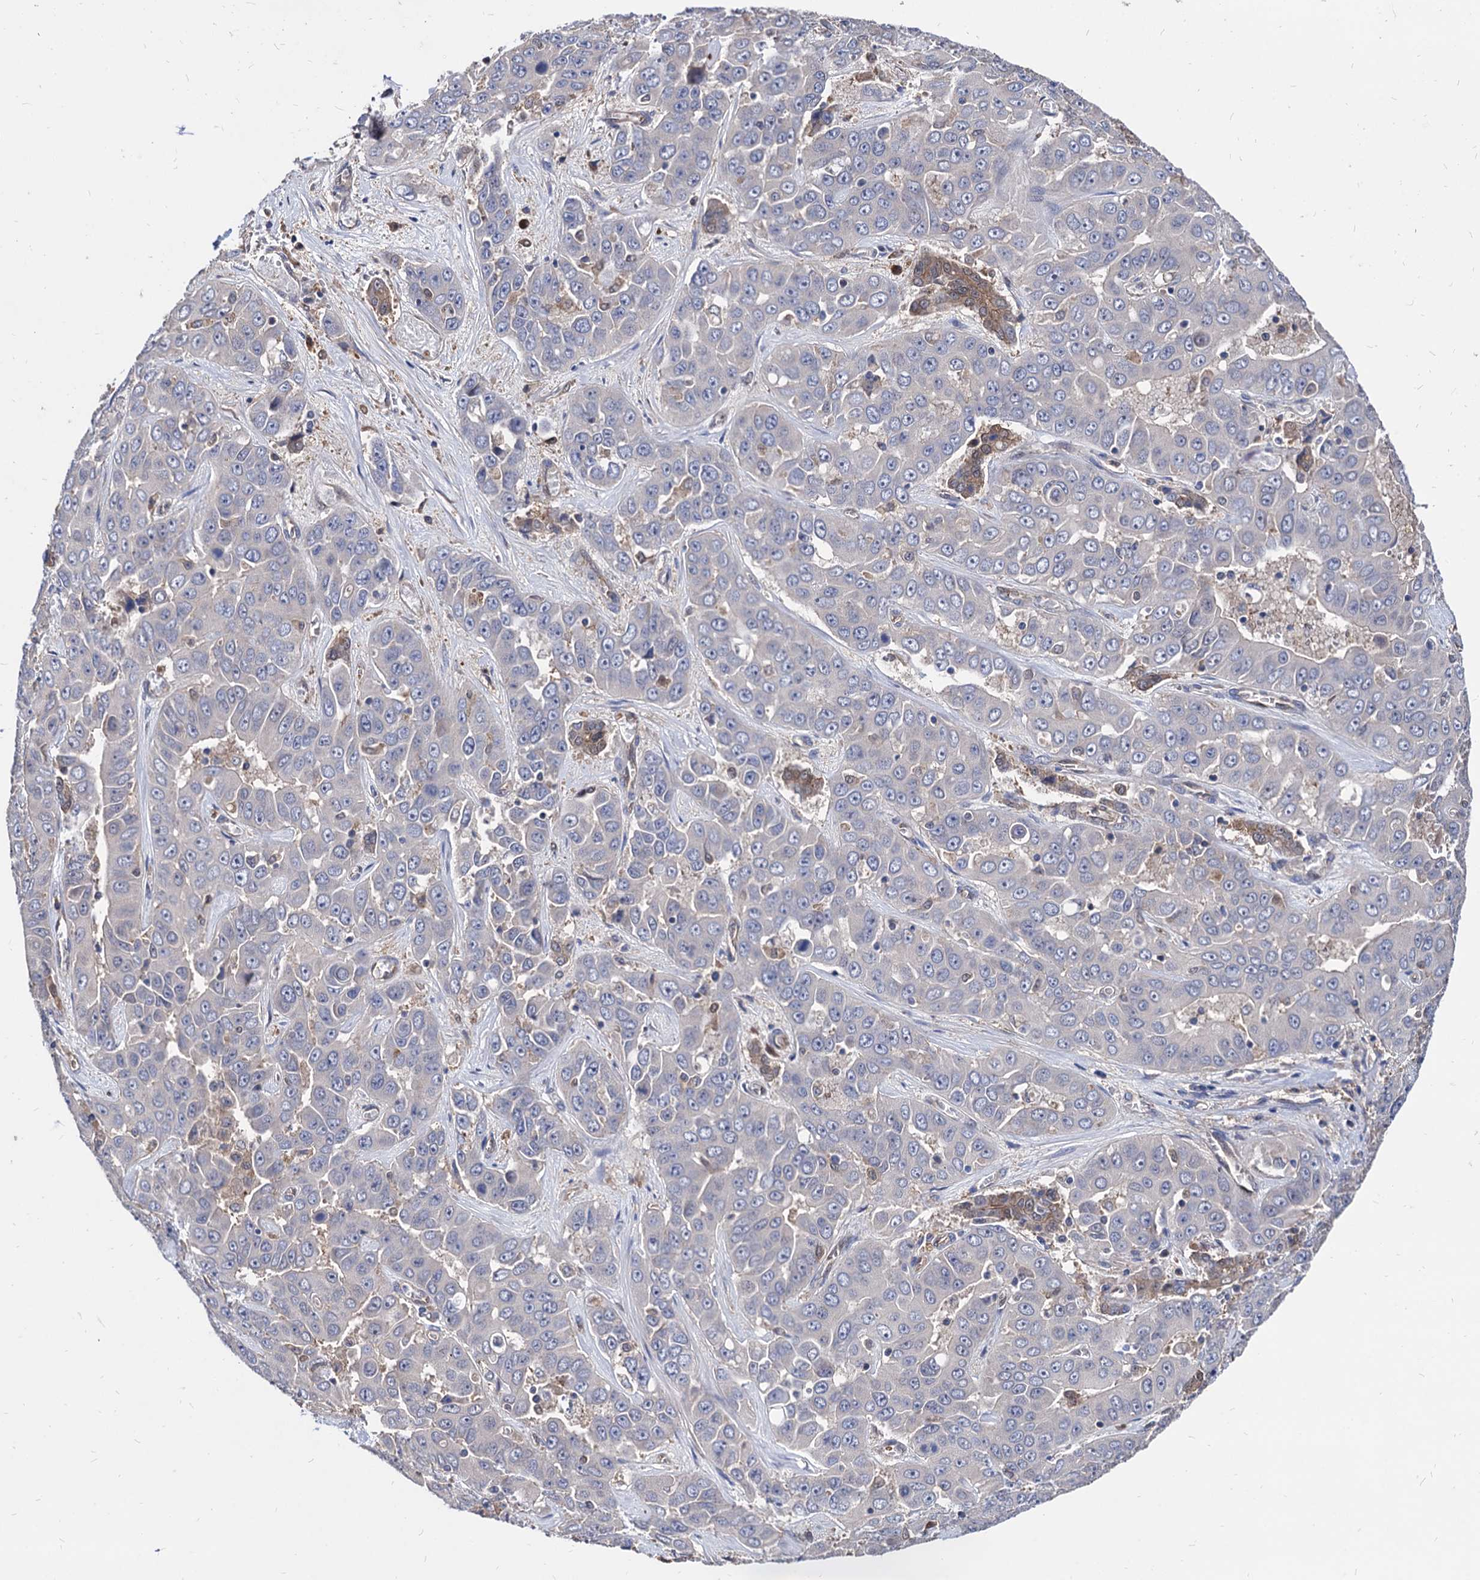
{"staining": {"intensity": "negative", "quantity": "none", "location": "none"}, "tissue": "liver cancer", "cell_type": "Tumor cells", "image_type": "cancer", "snomed": [{"axis": "morphology", "description": "Cholangiocarcinoma"}, {"axis": "topography", "description": "Liver"}], "caption": "Photomicrograph shows no significant protein expression in tumor cells of liver cancer. (DAB immunohistochemistry (IHC), high magnification).", "gene": "CPPED1", "patient": {"sex": "female", "age": 52}}